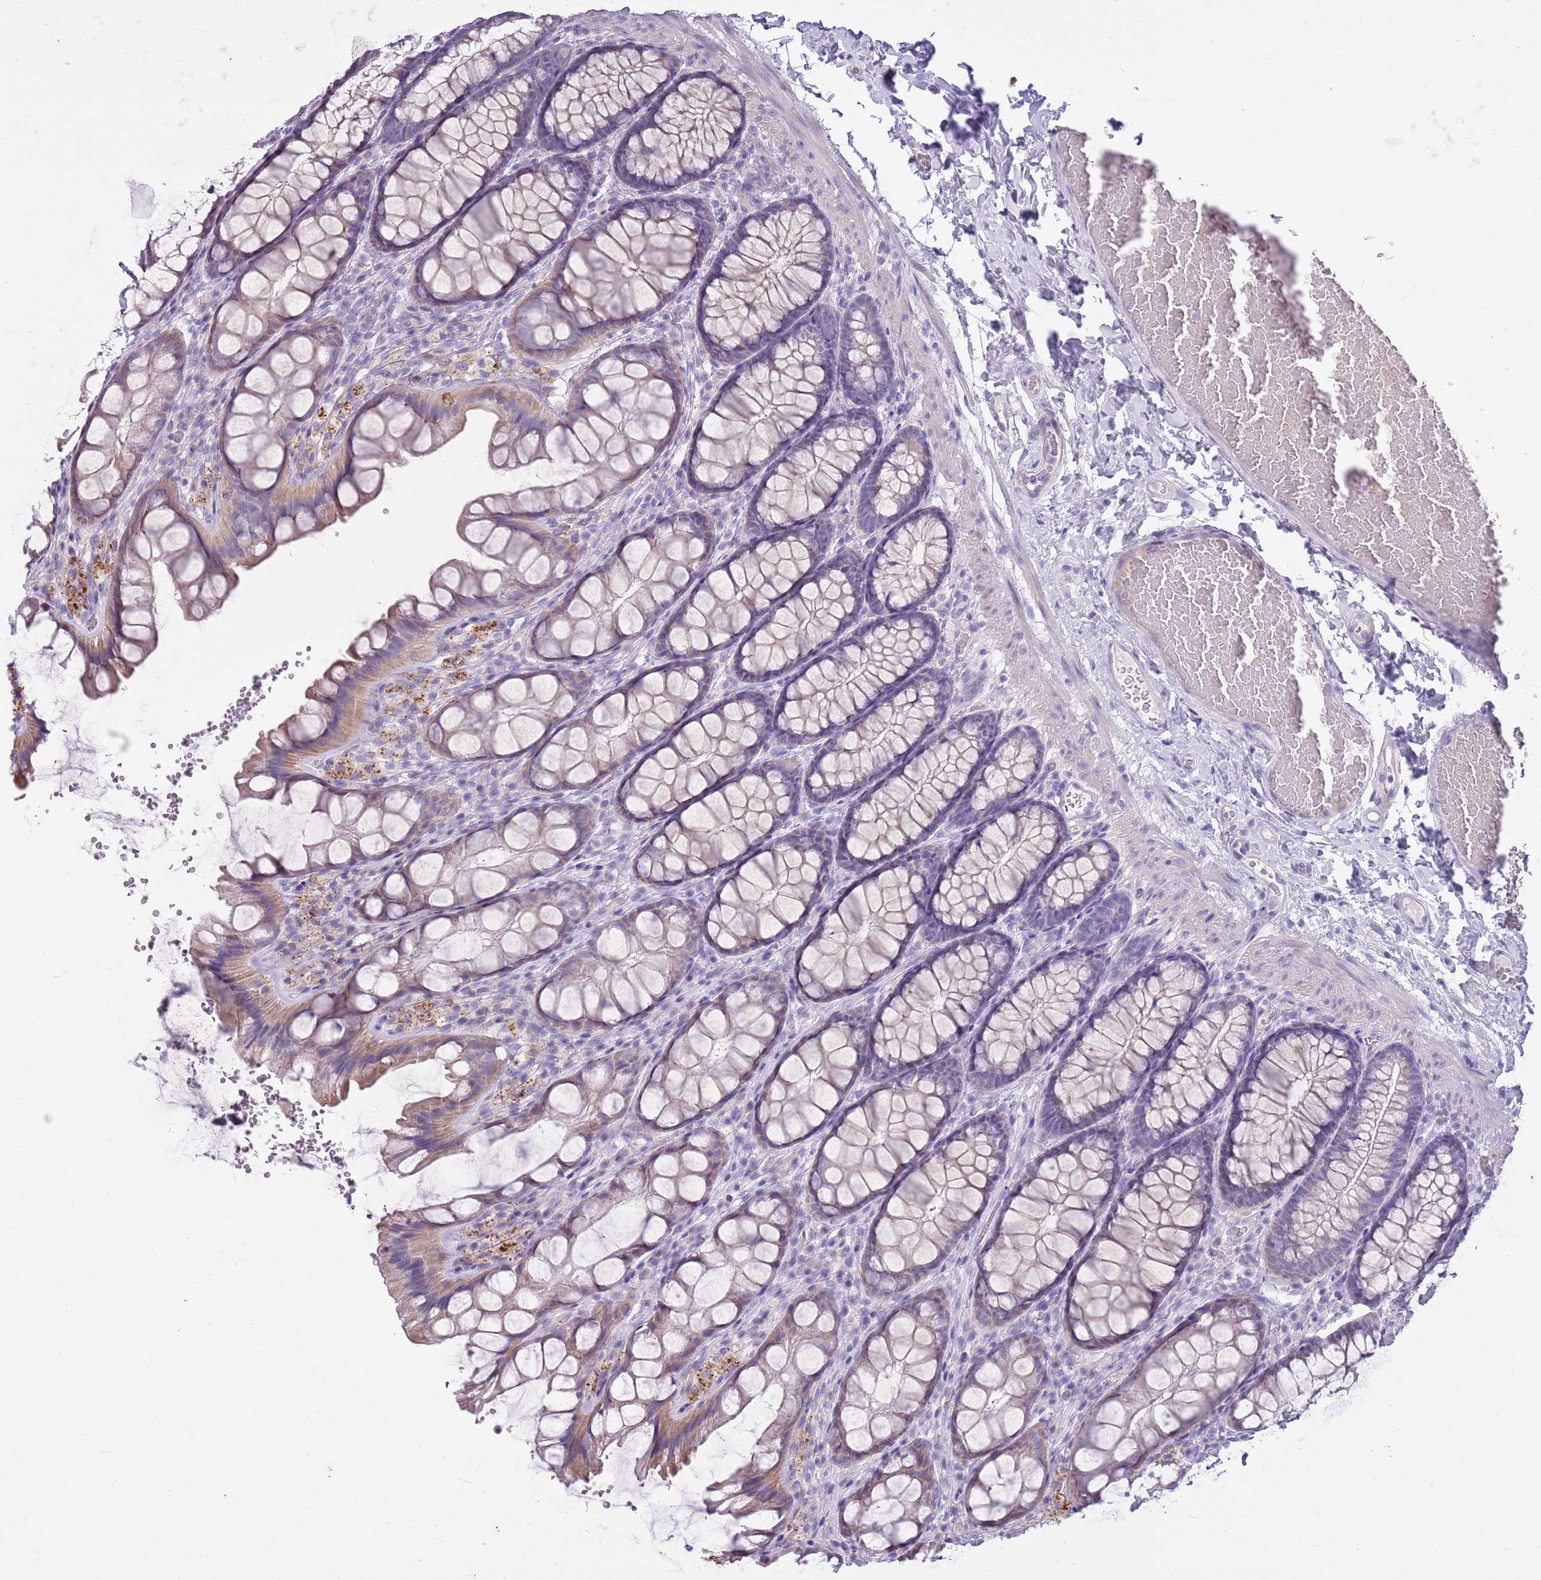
{"staining": {"intensity": "weak", "quantity": "25%-75%", "location": "cytoplasmic/membranous"}, "tissue": "colon", "cell_type": "Endothelial cells", "image_type": "normal", "snomed": [{"axis": "morphology", "description": "Normal tissue, NOS"}, {"axis": "topography", "description": "Colon"}], "caption": "Immunohistochemistry (IHC) staining of benign colon, which demonstrates low levels of weak cytoplasmic/membranous staining in about 25%-75% of endothelial cells indicating weak cytoplasmic/membranous protein expression. The staining was performed using DAB (brown) for protein detection and nuclei were counterstained in hematoxylin (blue).", "gene": "CNPPD1", "patient": {"sex": "male", "age": 47}}